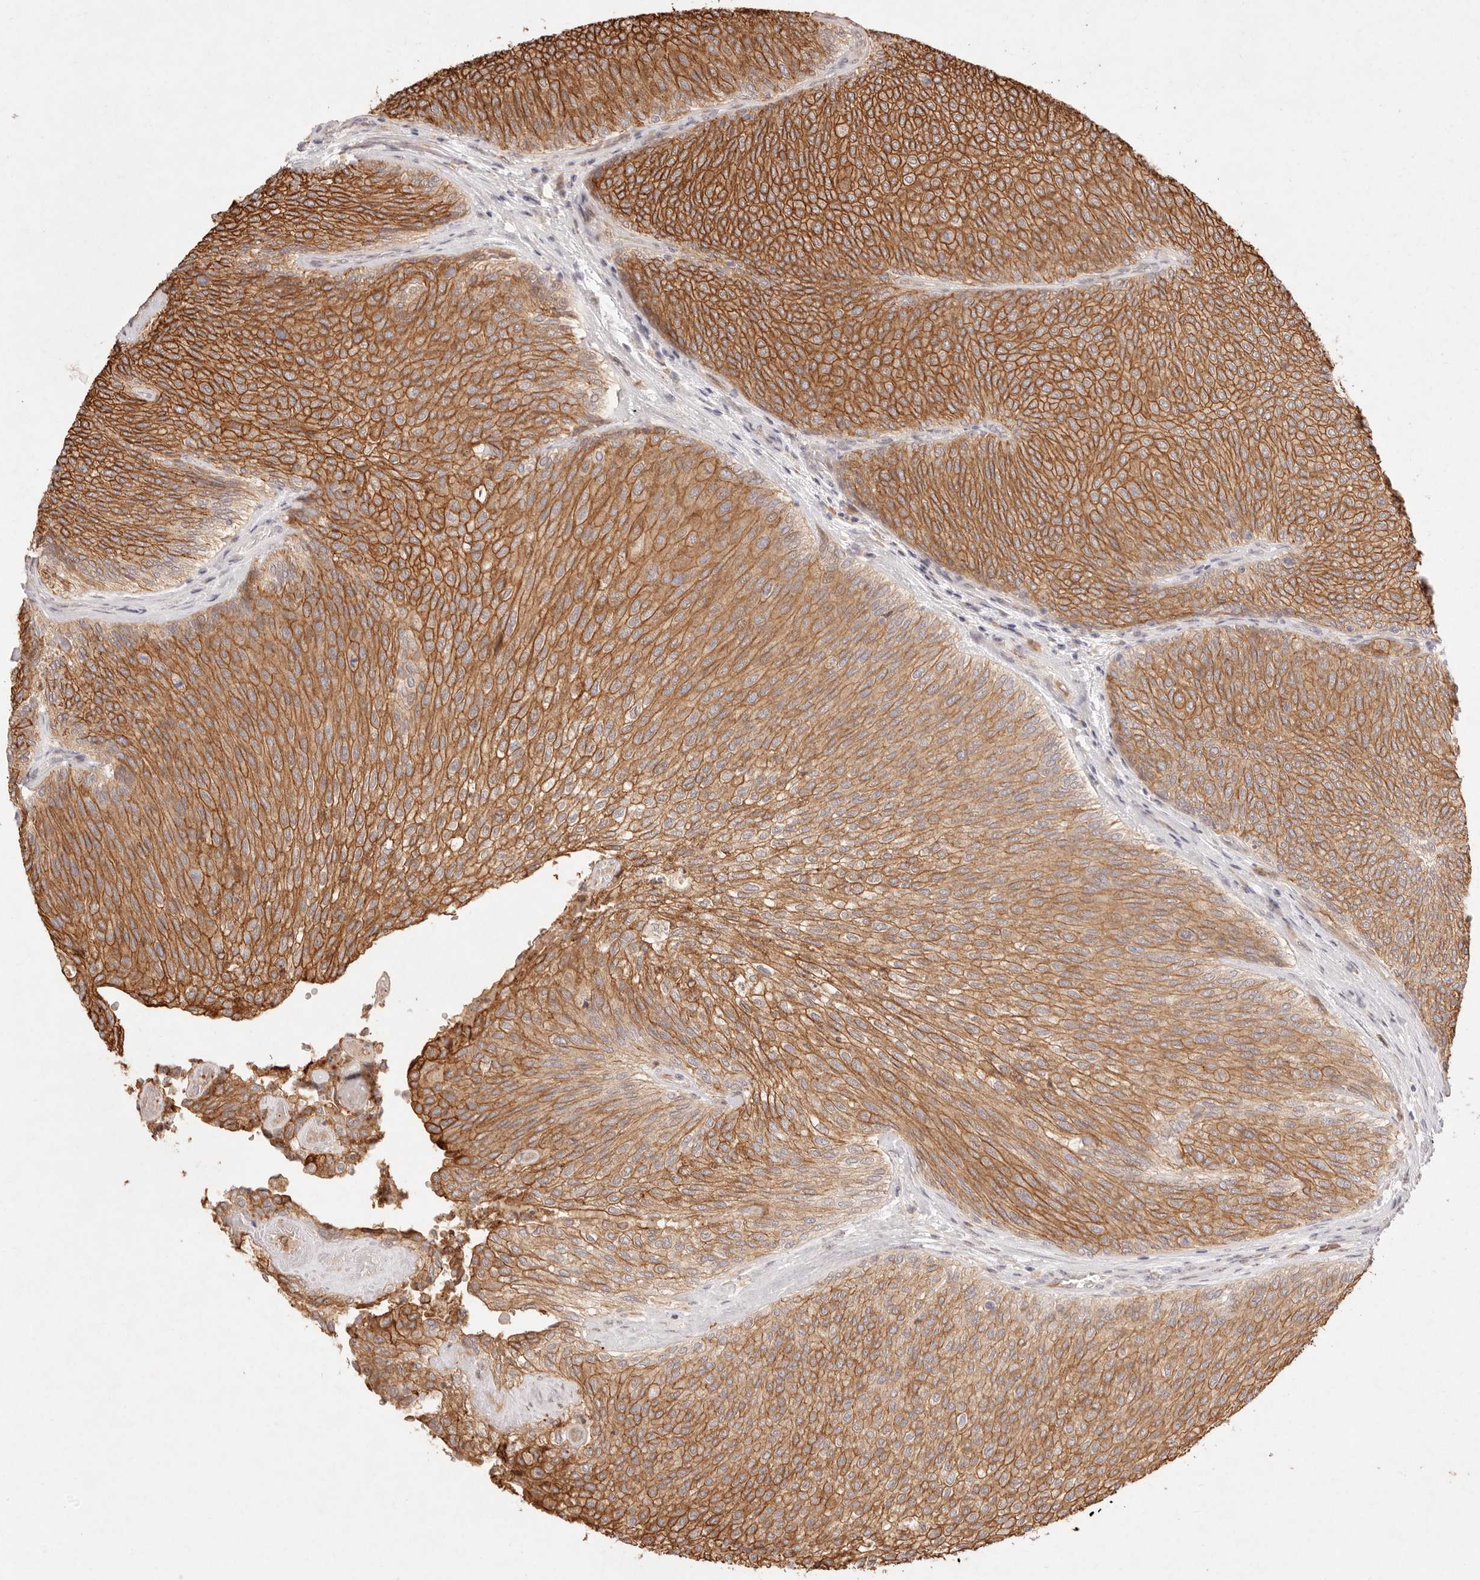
{"staining": {"intensity": "strong", "quantity": ">75%", "location": "cytoplasmic/membranous"}, "tissue": "urothelial cancer", "cell_type": "Tumor cells", "image_type": "cancer", "snomed": [{"axis": "morphology", "description": "Urothelial carcinoma, Low grade"}, {"axis": "topography", "description": "Urinary bladder"}], "caption": "A brown stain highlights strong cytoplasmic/membranous positivity of a protein in low-grade urothelial carcinoma tumor cells.", "gene": "C1orf127", "patient": {"sex": "female", "age": 79}}